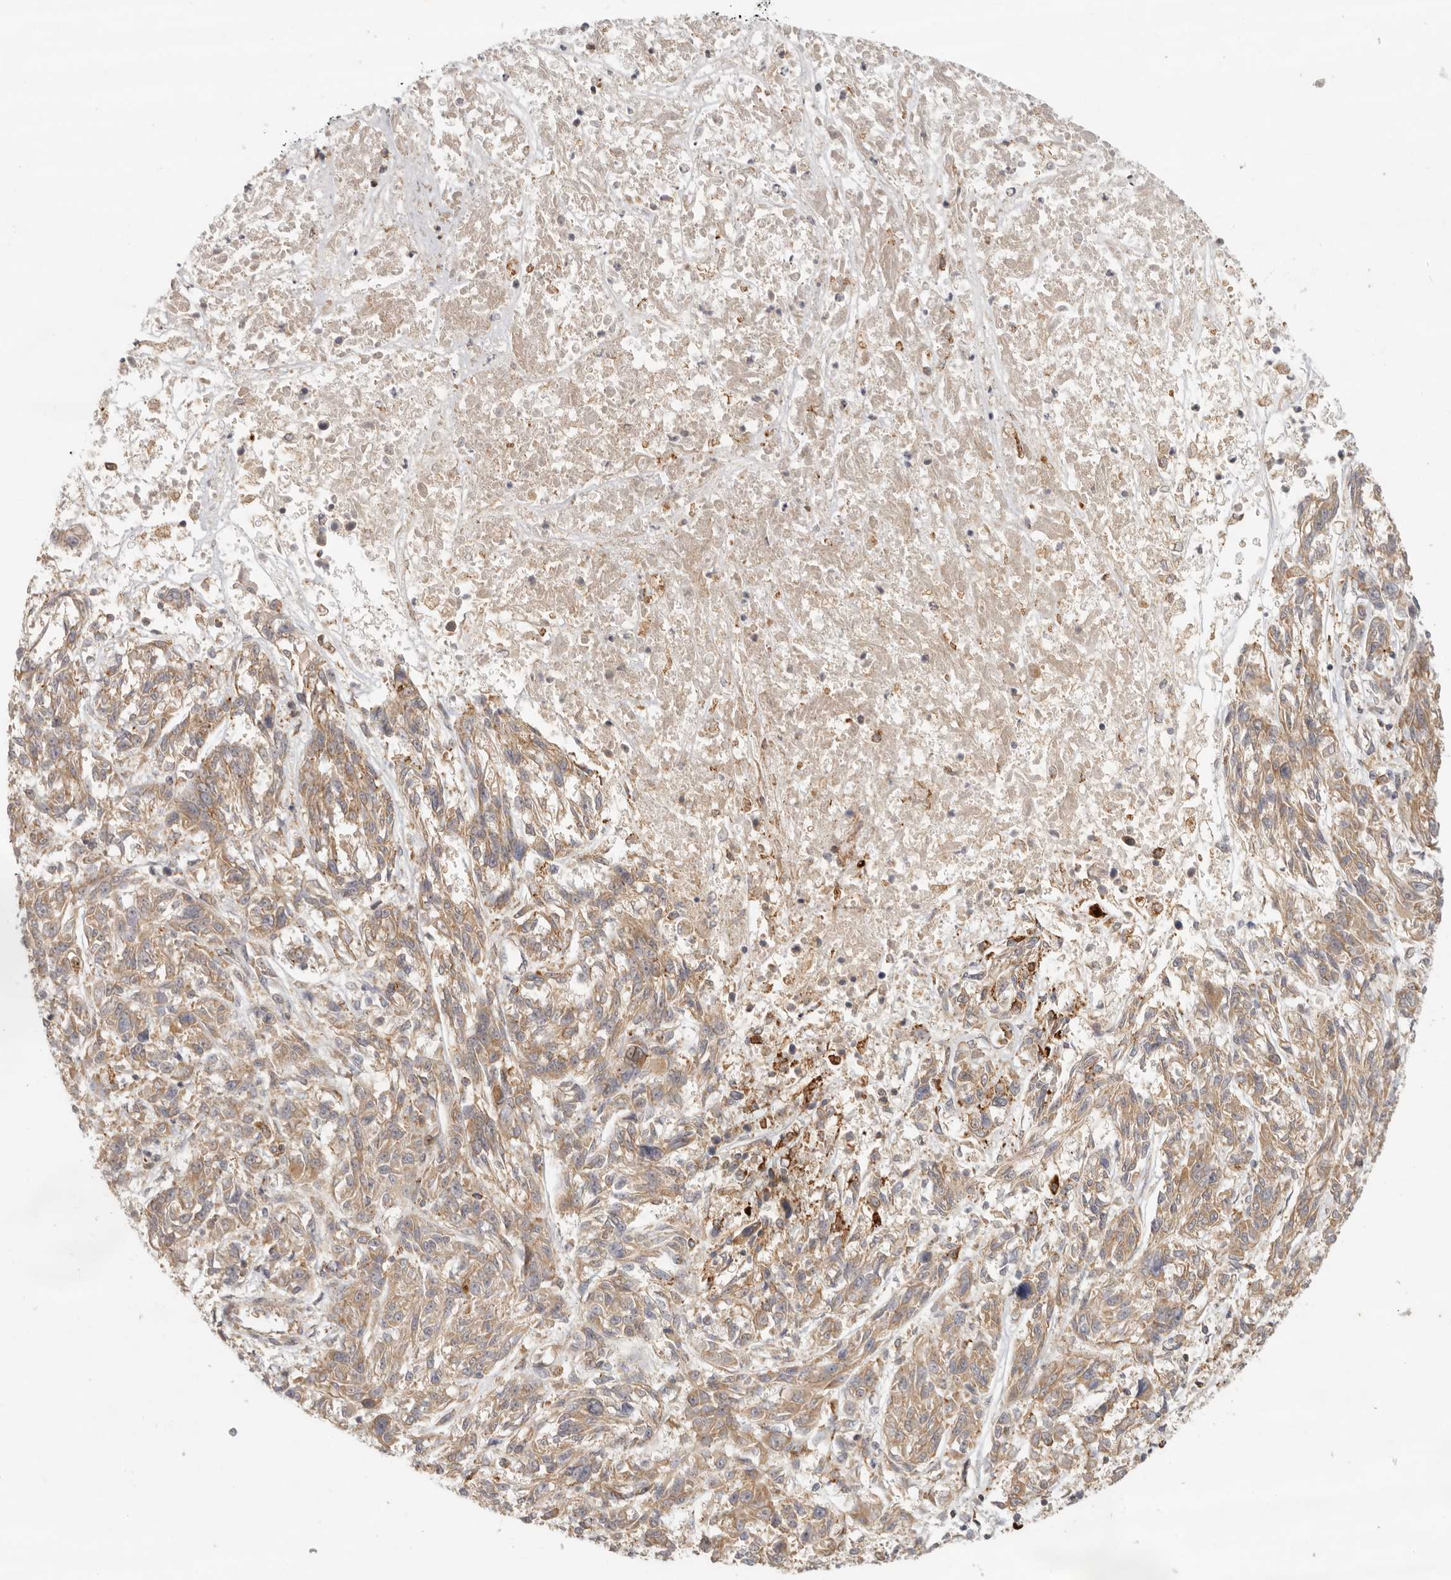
{"staining": {"intensity": "moderate", "quantity": ">75%", "location": "cytoplasmic/membranous"}, "tissue": "melanoma", "cell_type": "Tumor cells", "image_type": "cancer", "snomed": [{"axis": "morphology", "description": "Malignant melanoma, NOS"}, {"axis": "topography", "description": "Skin"}], "caption": "The histopathology image demonstrates immunohistochemical staining of melanoma. There is moderate cytoplasmic/membranous expression is appreciated in approximately >75% of tumor cells. Nuclei are stained in blue.", "gene": "AHDC1", "patient": {"sex": "male", "age": 53}}